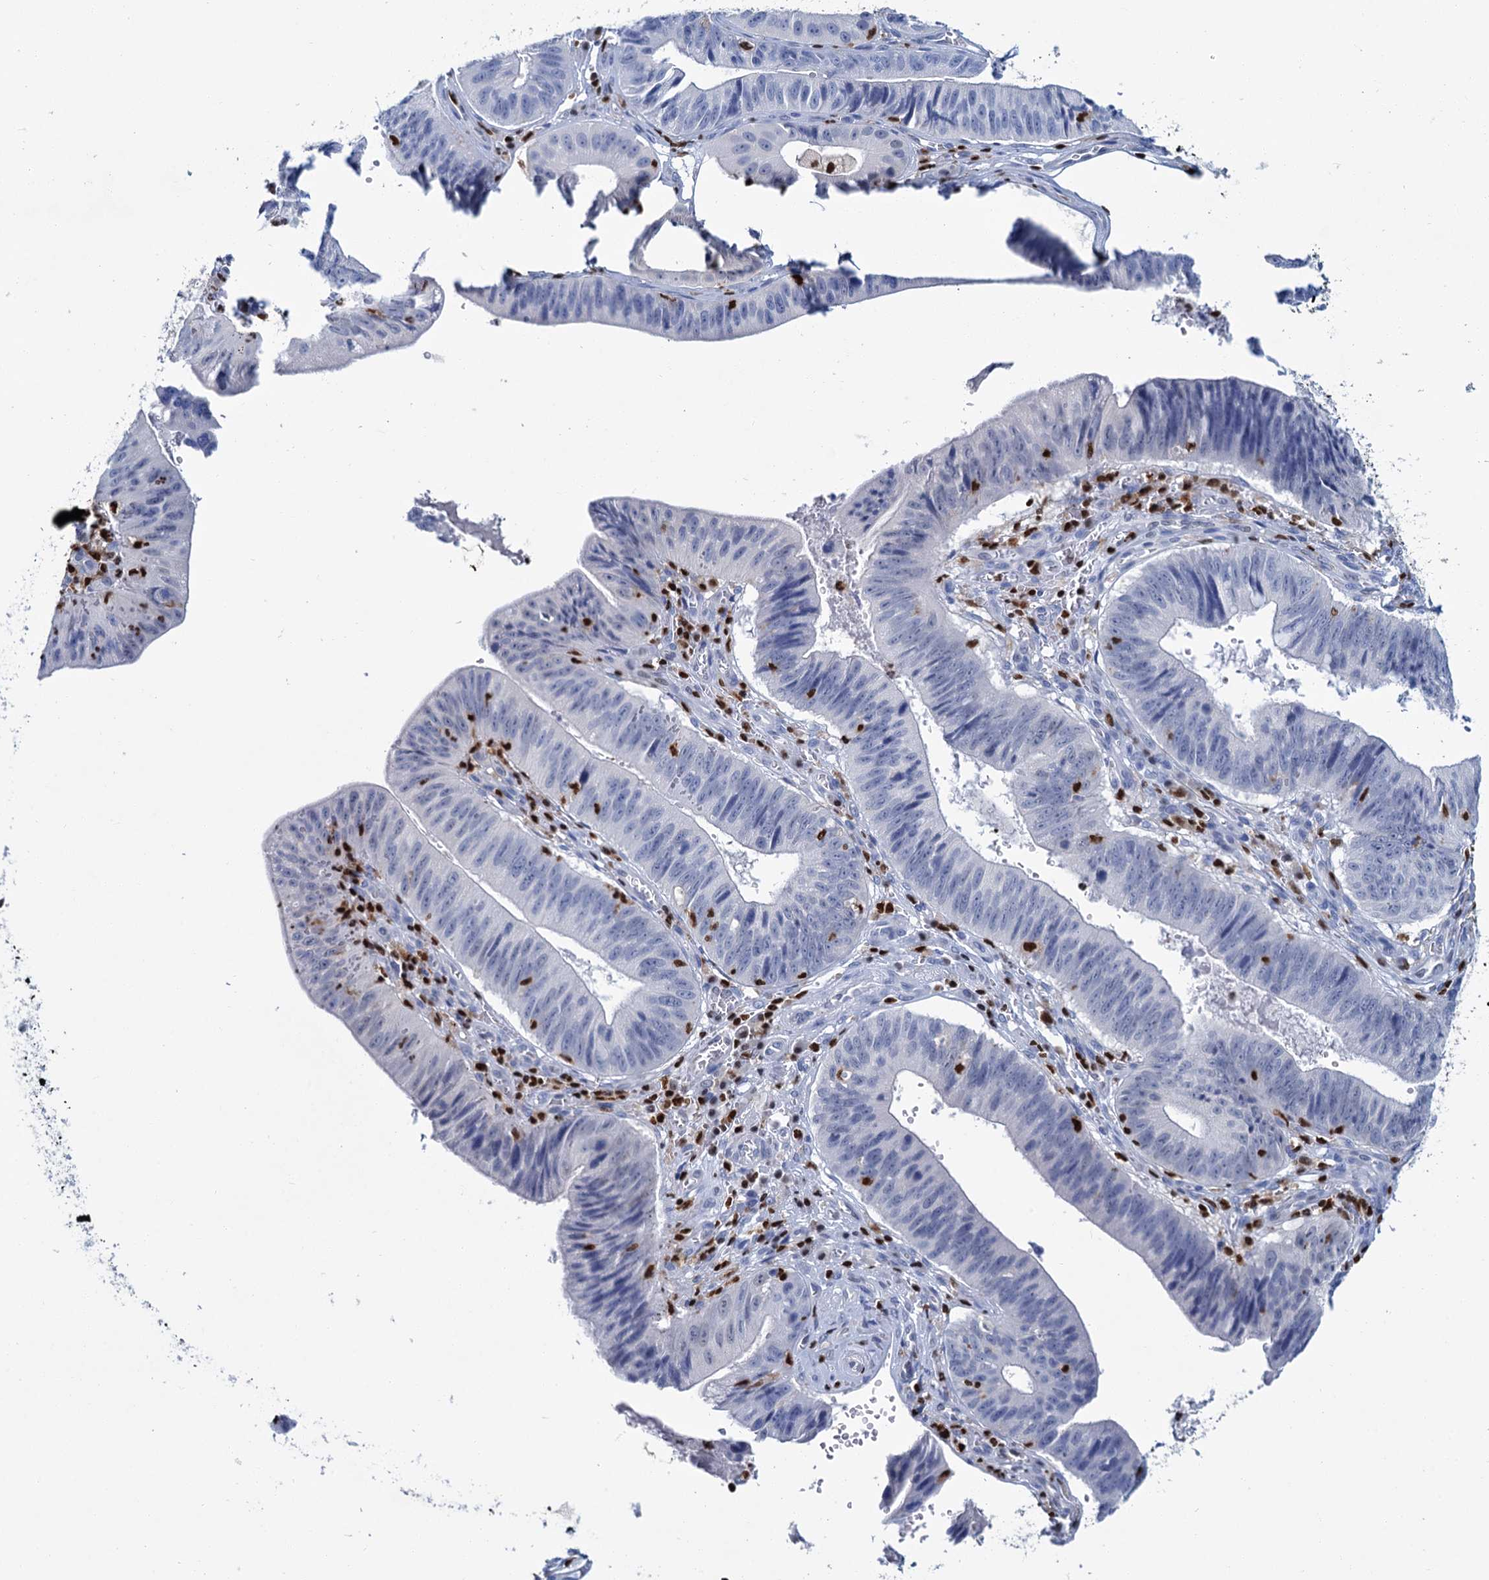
{"staining": {"intensity": "negative", "quantity": "none", "location": "none"}, "tissue": "stomach cancer", "cell_type": "Tumor cells", "image_type": "cancer", "snomed": [{"axis": "morphology", "description": "Adenocarcinoma, NOS"}, {"axis": "topography", "description": "Stomach"}], "caption": "DAB immunohistochemical staining of stomach adenocarcinoma demonstrates no significant expression in tumor cells.", "gene": "CELF2", "patient": {"sex": "male", "age": 59}}